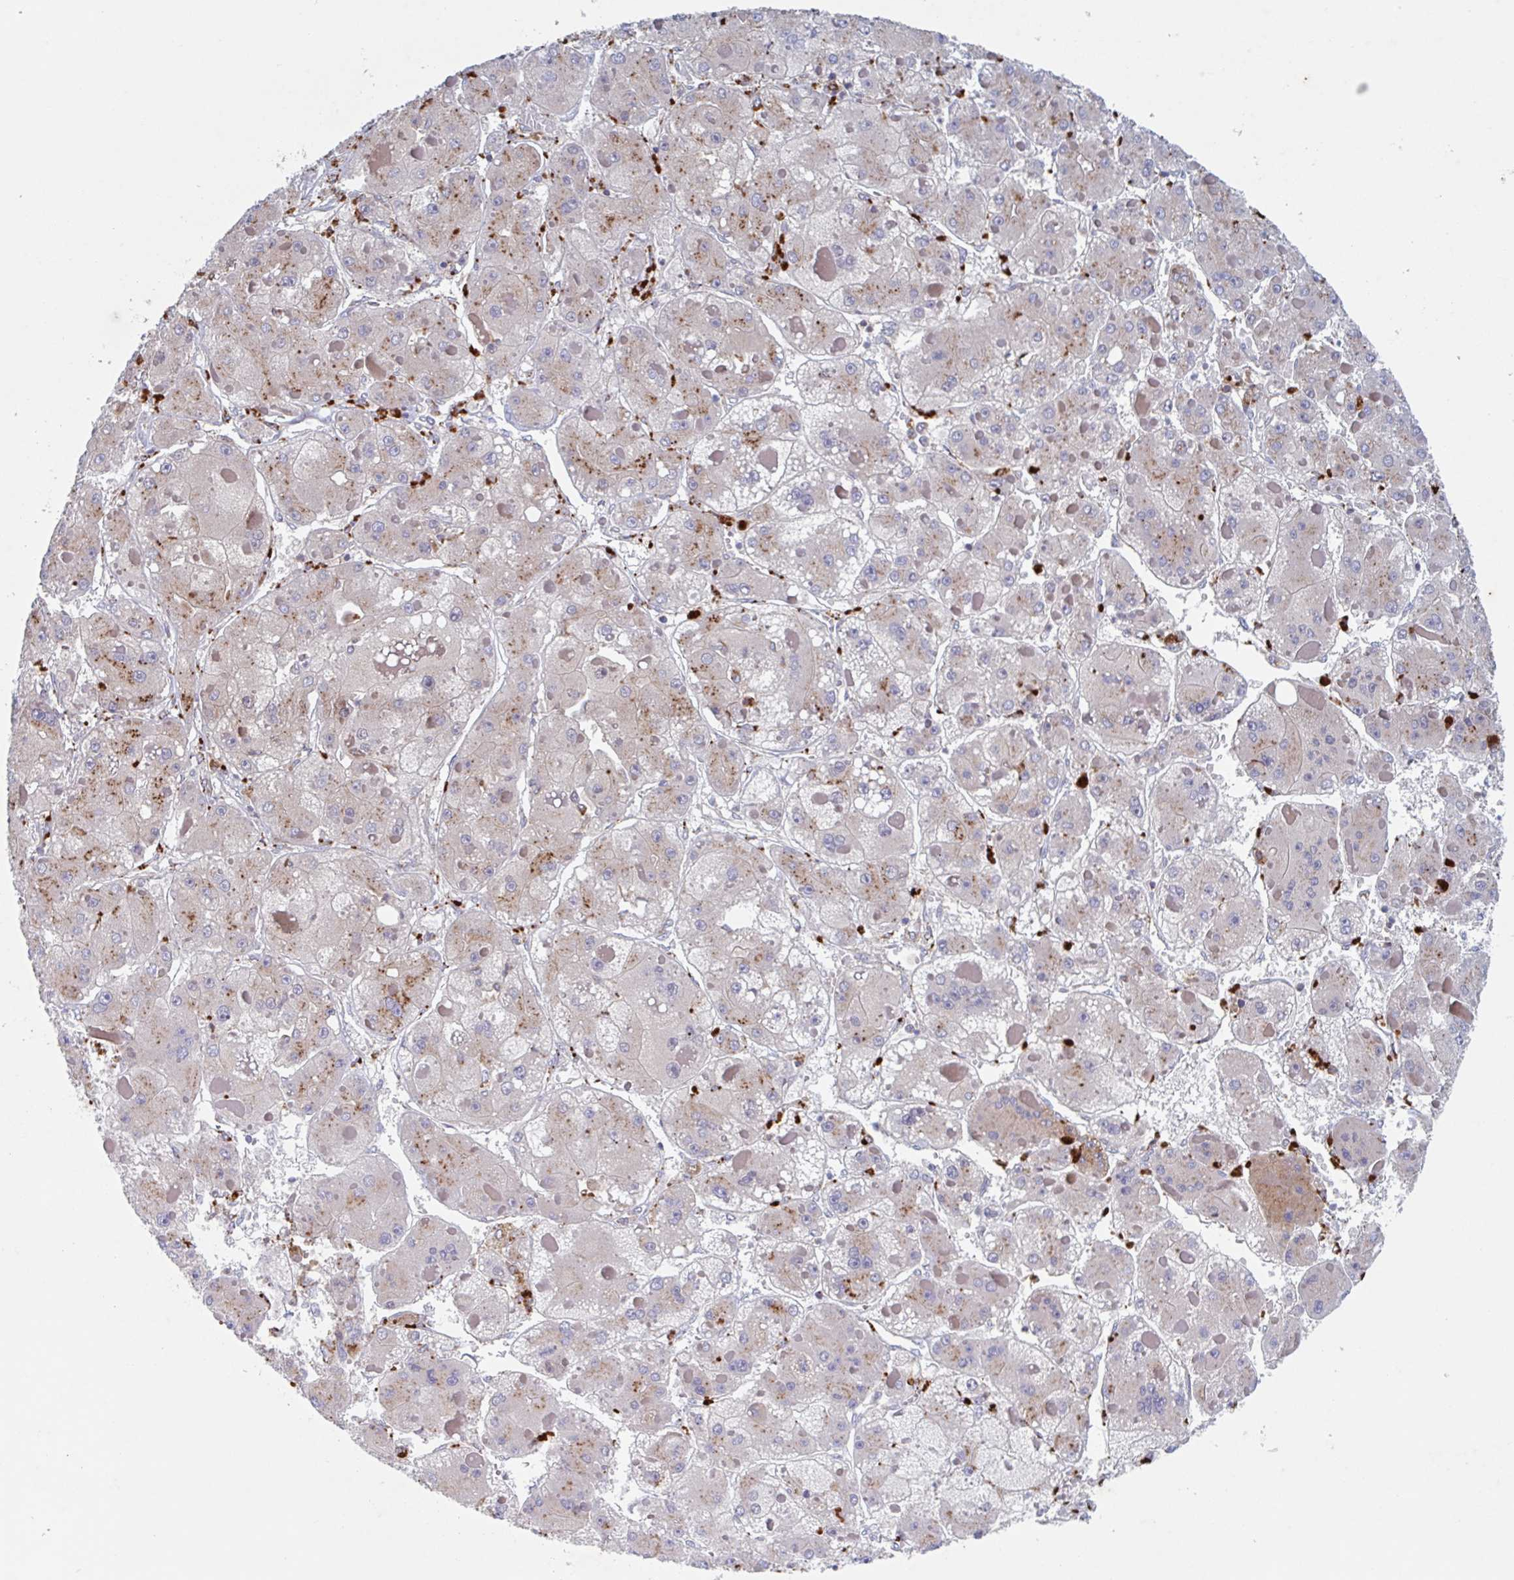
{"staining": {"intensity": "moderate", "quantity": "25%-75%", "location": "cytoplasmic/membranous"}, "tissue": "liver cancer", "cell_type": "Tumor cells", "image_type": "cancer", "snomed": [{"axis": "morphology", "description": "Carcinoma, Hepatocellular, NOS"}, {"axis": "topography", "description": "Liver"}], "caption": "About 25%-75% of tumor cells in human liver hepatocellular carcinoma demonstrate moderate cytoplasmic/membranous protein expression as visualized by brown immunohistochemical staining.", "gene": "MANBA", "patient": {"sex": "female", "age": 73}}